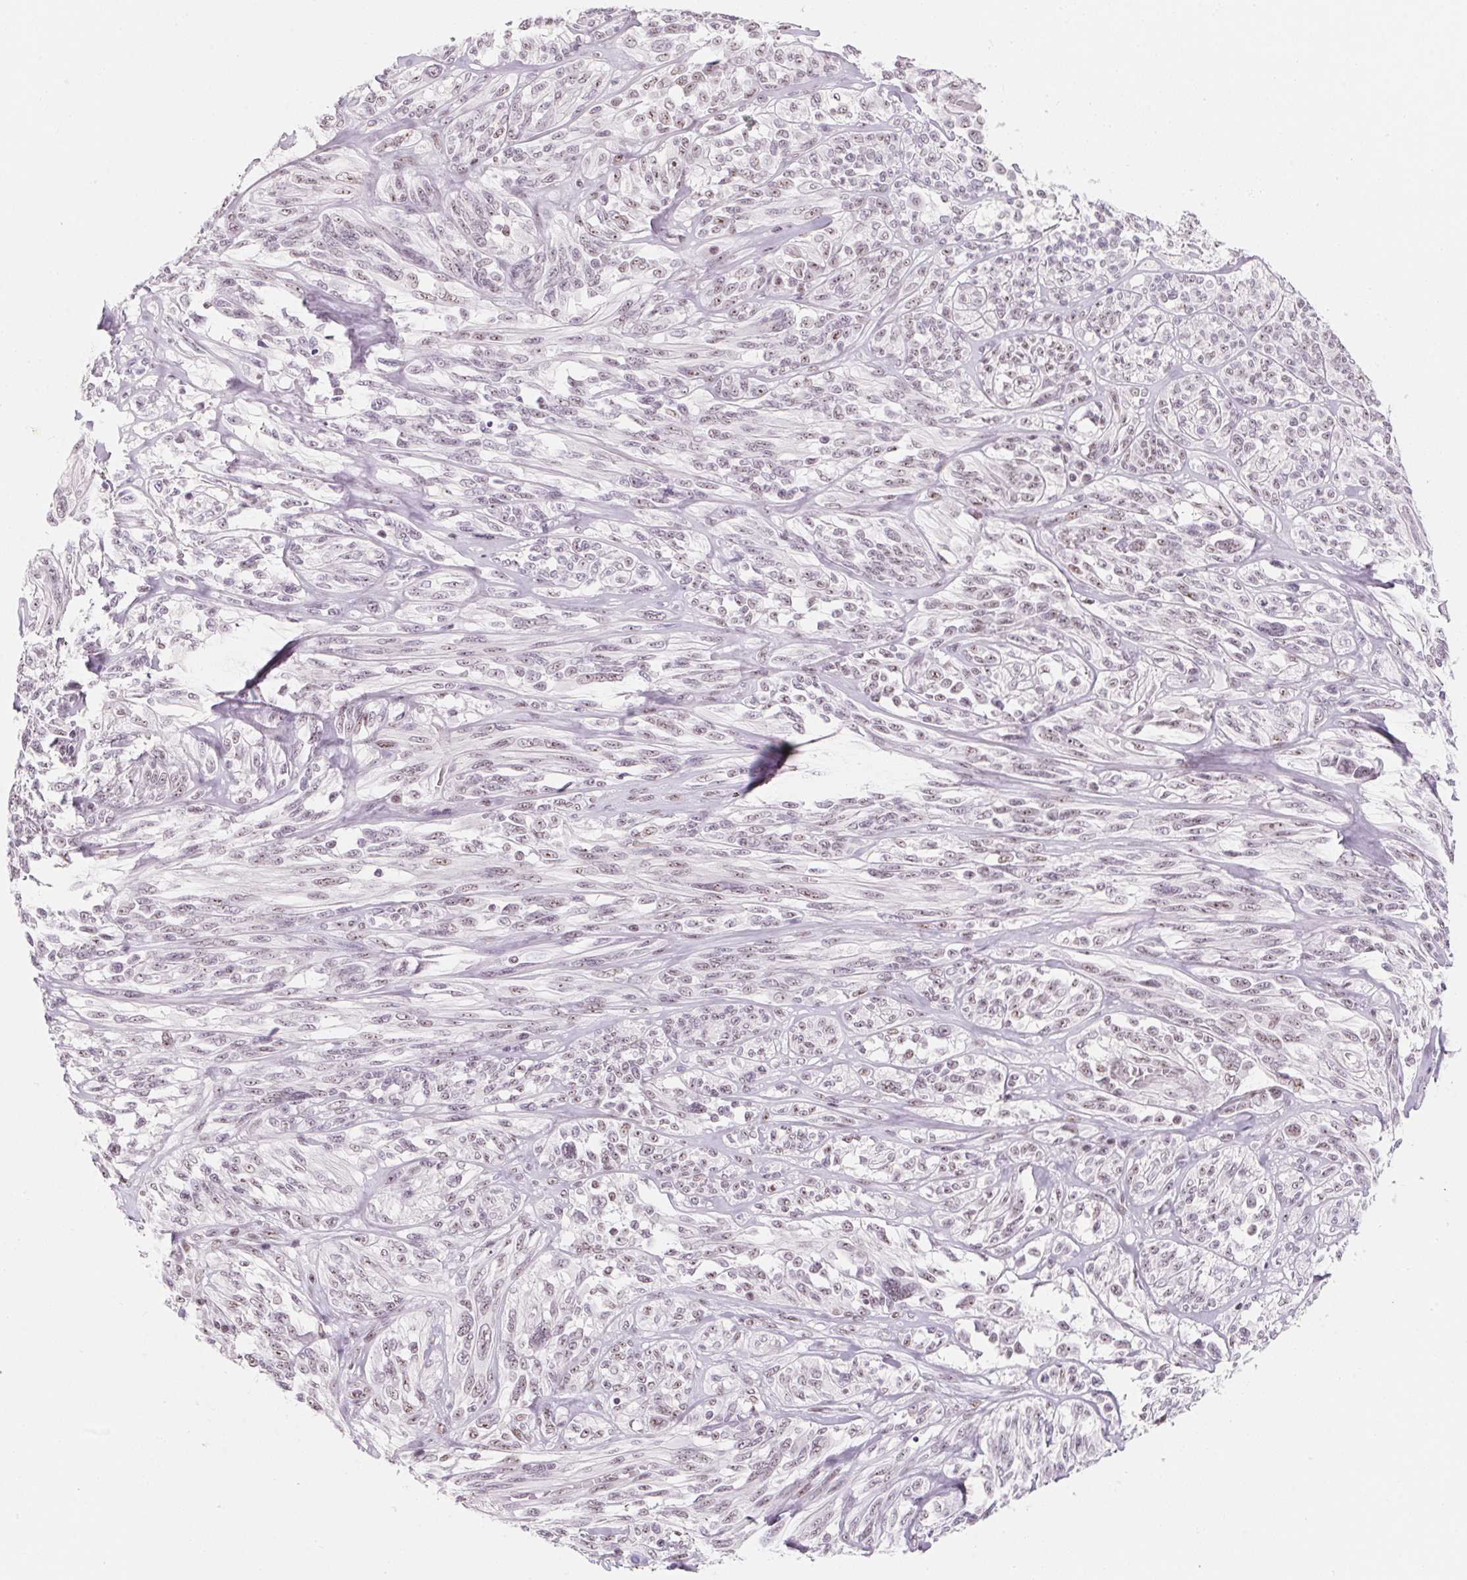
{"staining": {"intensity": "weak", "quantity": "<25%", "location": "nuclear"}, "tissue": "melanoma", "cell_type": "Tumor cells", "image_type": "cancer", "snomed": [{"axis": "morphology", "description": "Malignant melanoma, NOS"}, {"axis": "topography", "description": "Skin"}], "caption": "This is an immunohistochemistry (IHC) histopathology image of human malignant melanoma. There is no positivity in tumor cells.", "gene": "ZIC4", "patient": {"sex": "female", "age": 91}}